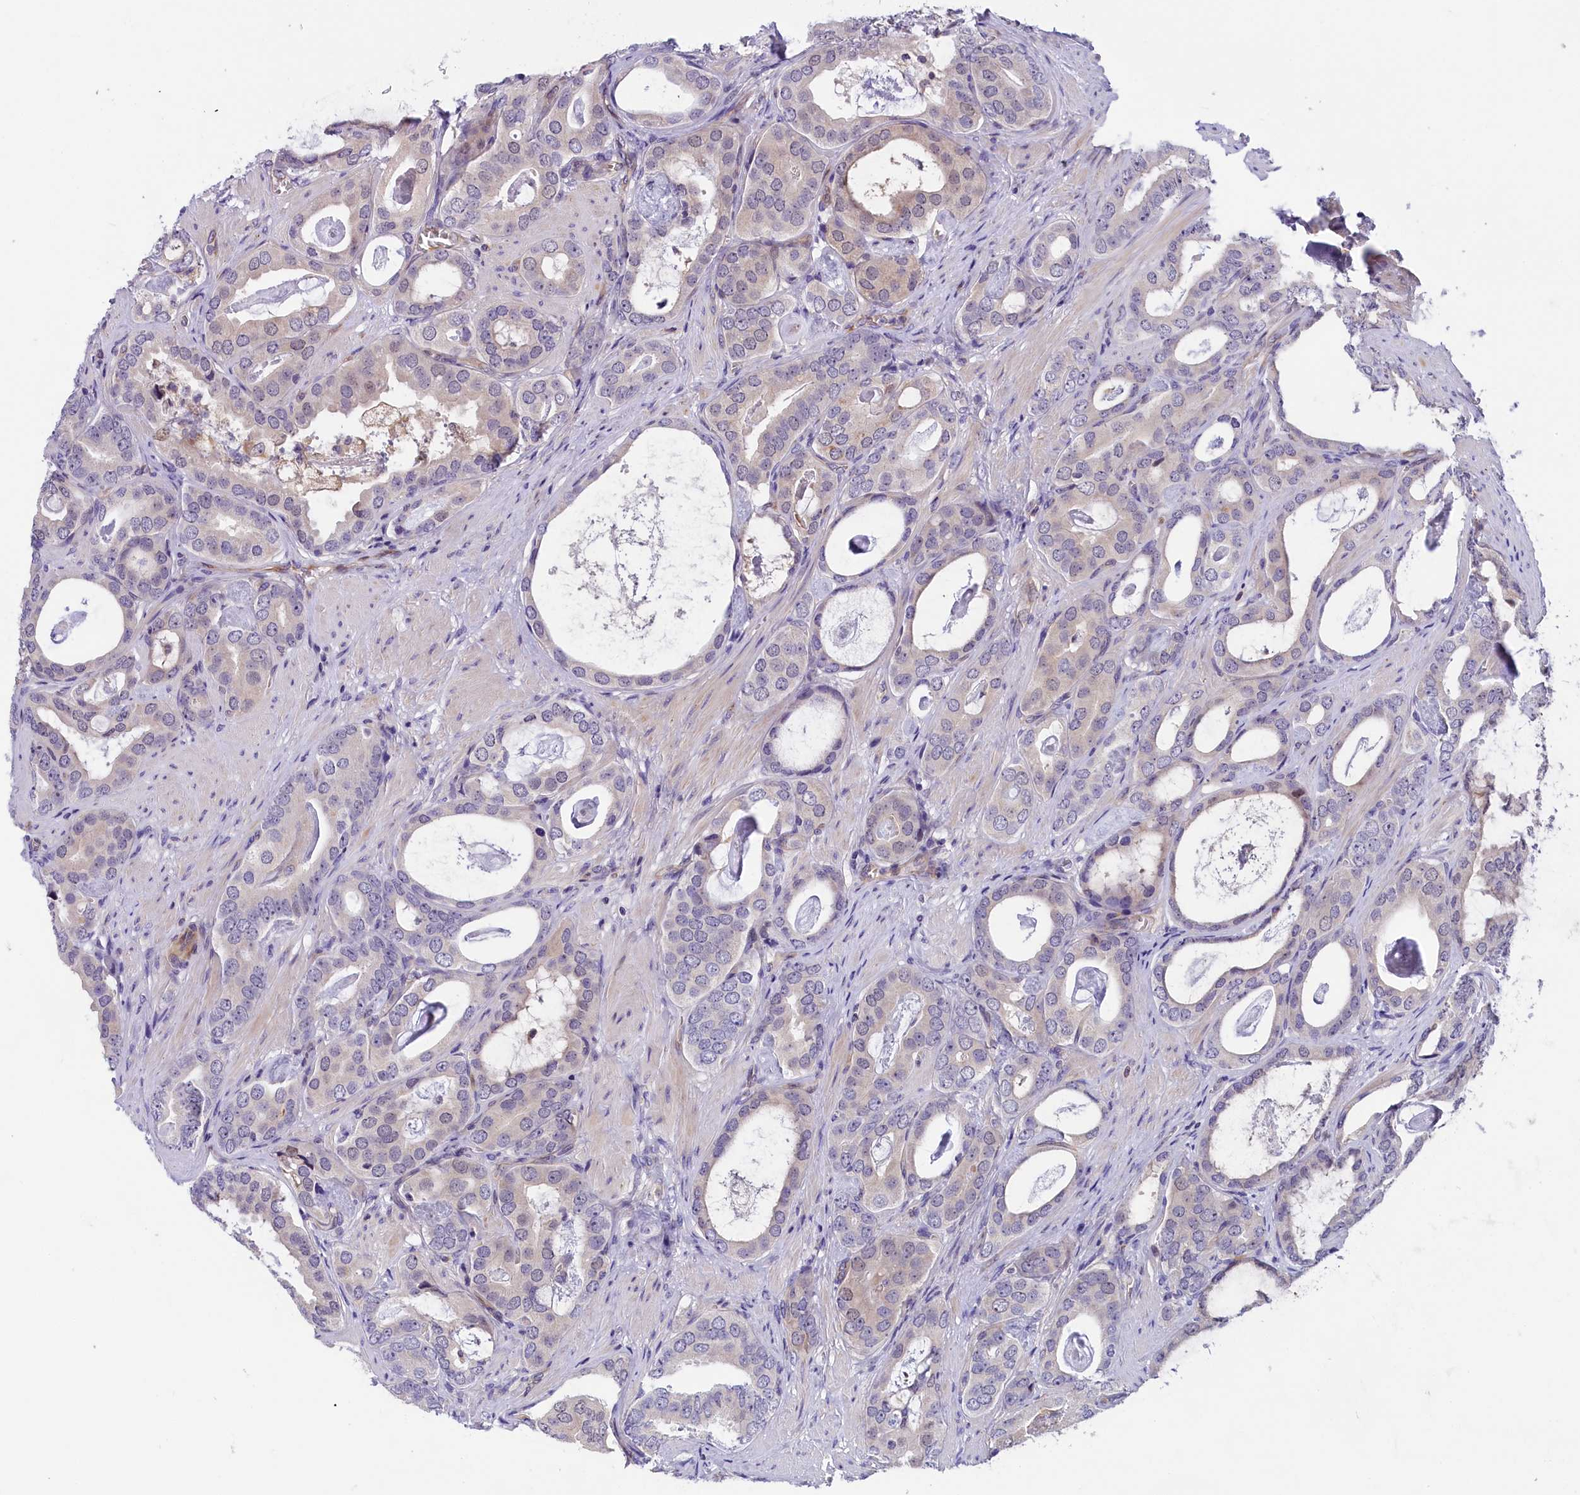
{"staining": {"intensity": "negative", "quantity": "none", "location": "none"}, "tissue": "prostate cancer", "cell_type": "Tumor cells", "image_type": "cancer", "snomed": [{"axis": "morphology", "description": "Adenocarcinoma, Low grade"}, {"axis": "topography", "description": "Prostate"}], "caption": "Prostate low-grade adenocarcinoma stained for a protein using IHC reveals no expression tumor cells.", "gene": "CCDC32", "patient": {"sex": "male", "age": 71}}